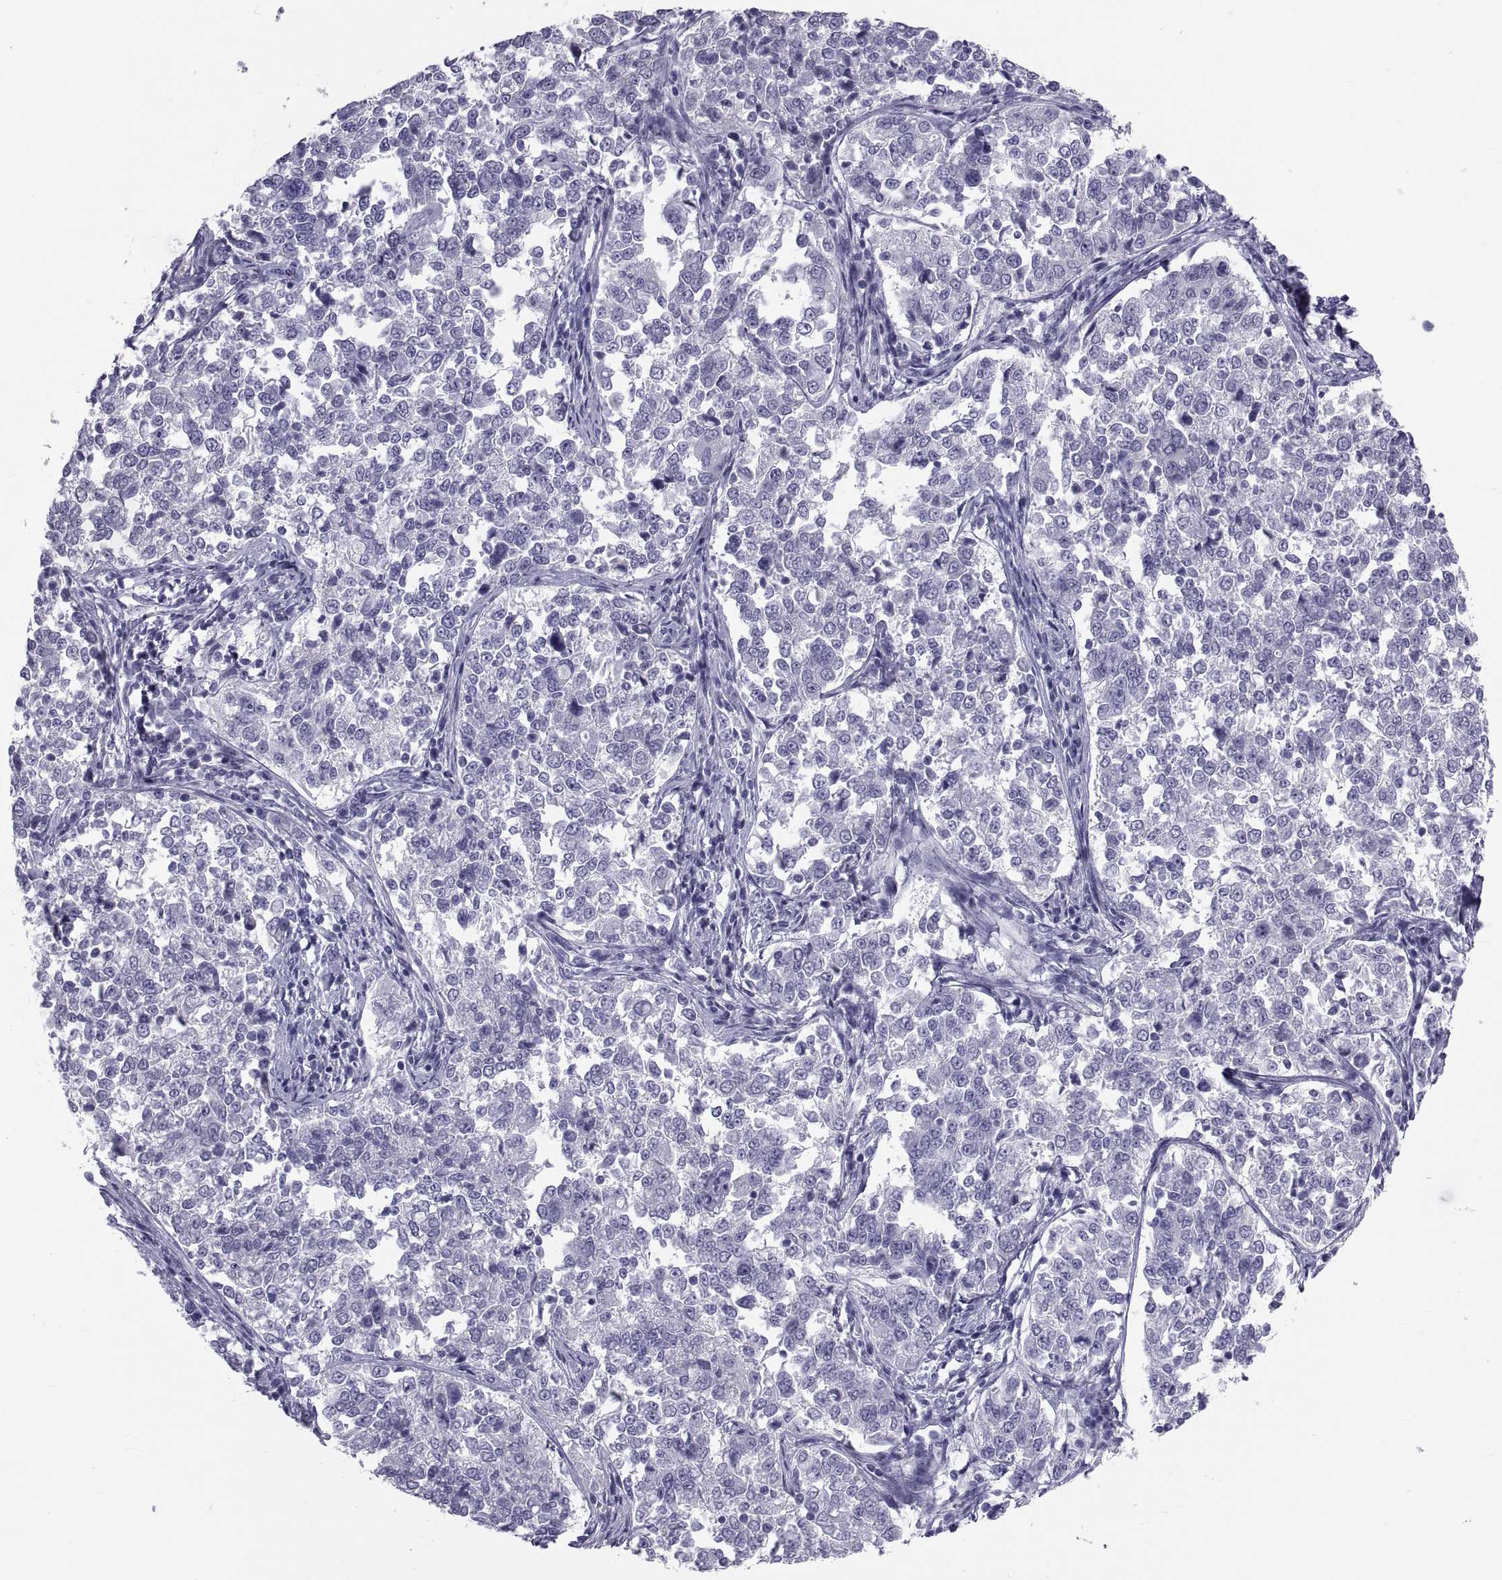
{"staining": {"intensity": "negative", "quantity": "none", "location": "none"}, "tissue": "endometrial cancer", "cell_type": "Tumor cells", "image_type": "cancer", "snomed": [{"axis": "morphology", "description": "Adenocarcinoma, NOS"}, {"axis": "topography", "description": "Endometrium"}], "caption": "Human endometrial cancer stained for a protein using immunohistochemistry exhibits no positivity in tumor cells.", "gene": "DEFB129", "patient": {"sex": "female", "age": 43}}